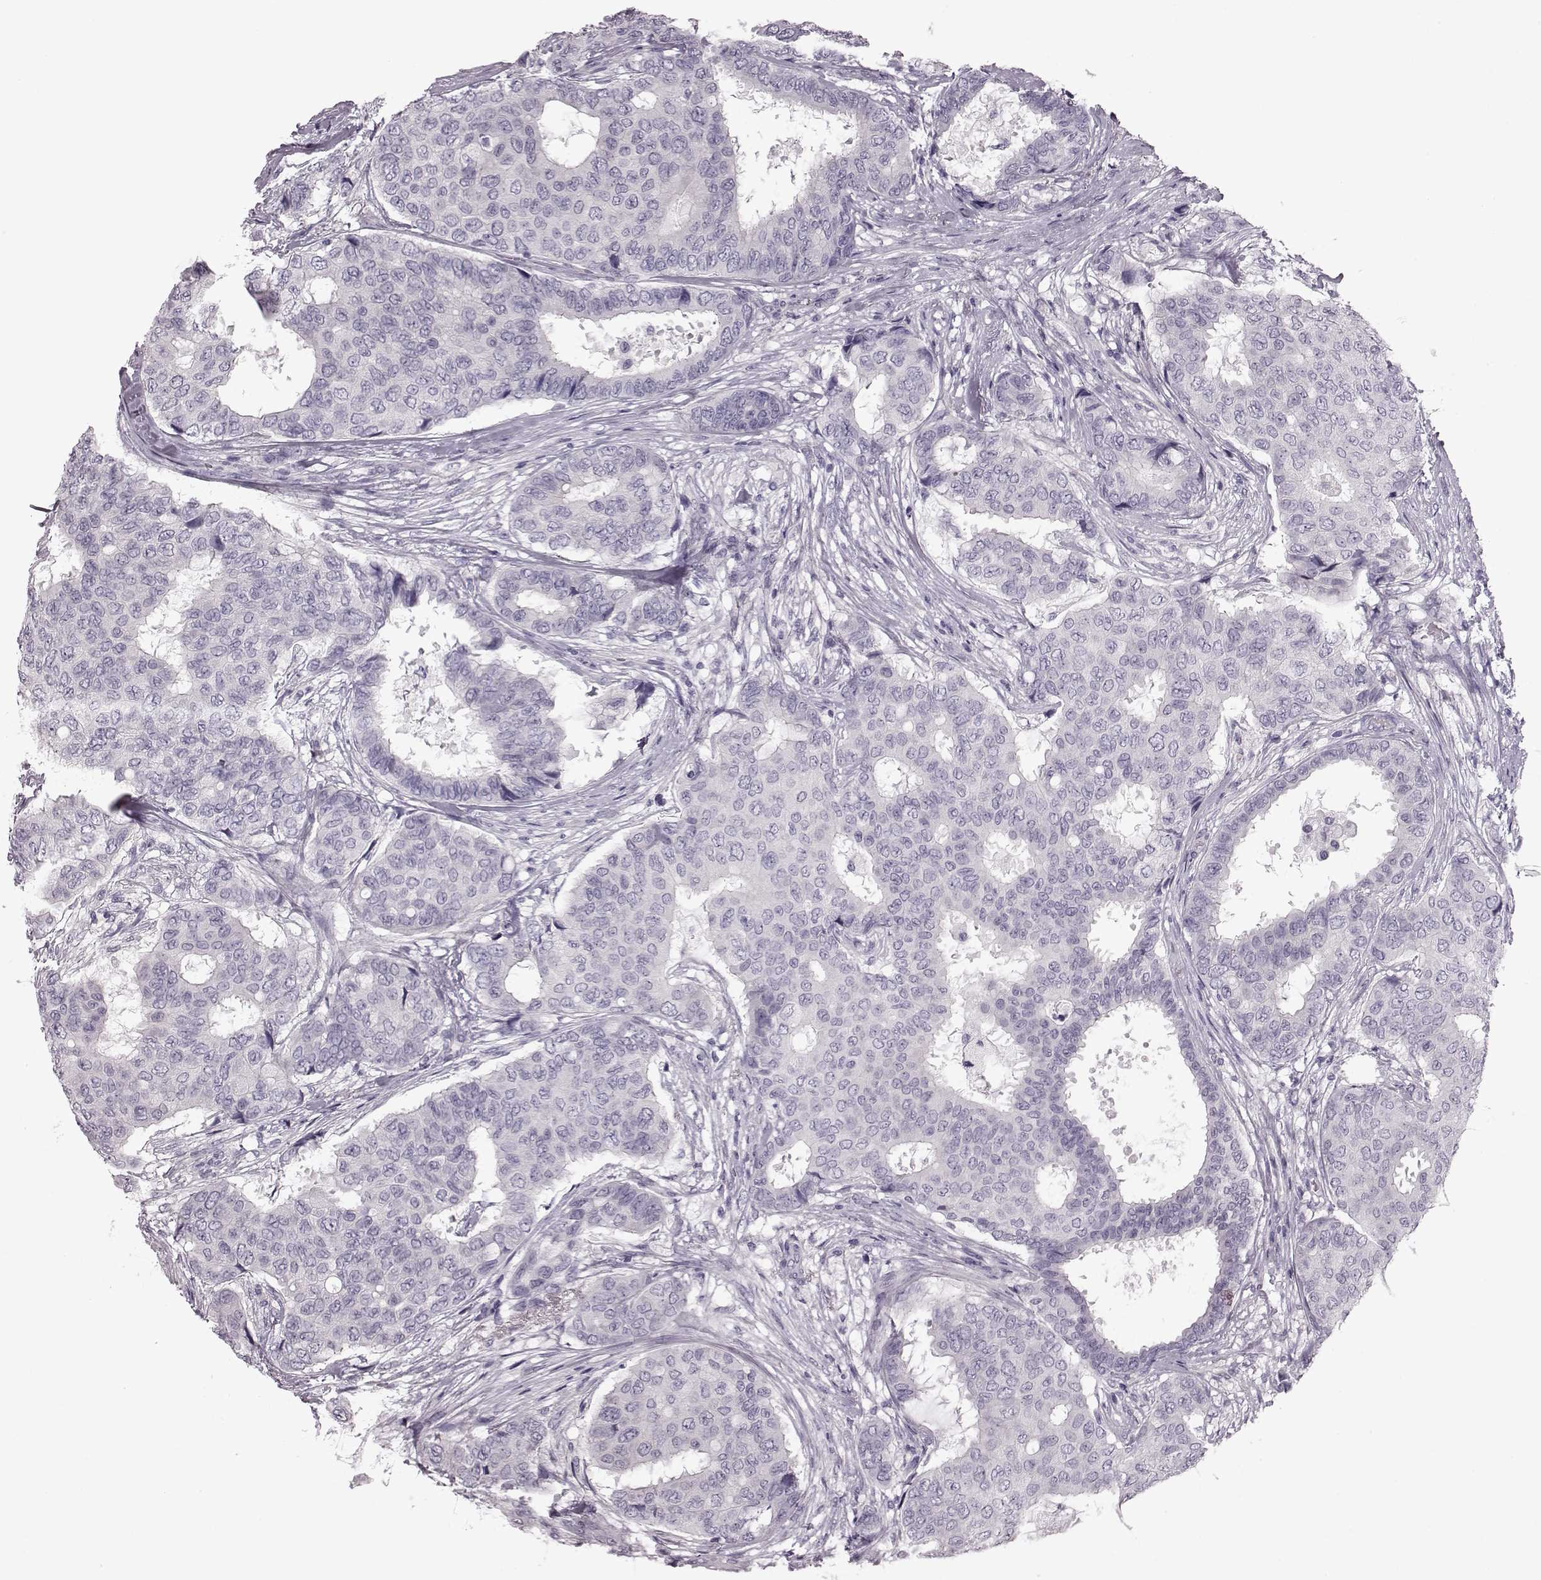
{"staining": {"intensity": "negative", "quantity": "none", "location": "none"}, "tissue": "breast cancer", "cell_type": "Tumor cells", "image_type": "cancer", "snomed": [{"axis": "morphology", "description": "Duct carcinoma"}, {"axis": "topography", "description": "Breast"}], "caption": "Image shows no significant protein expression in tumor cells of intraductal carcinoma (breast). (DAB (3,3'-diaminobenzidine) IHC with hematoxylin counter stain).", "gene": "SNTG1", "patient": {"sex": "female", "age": 75}}